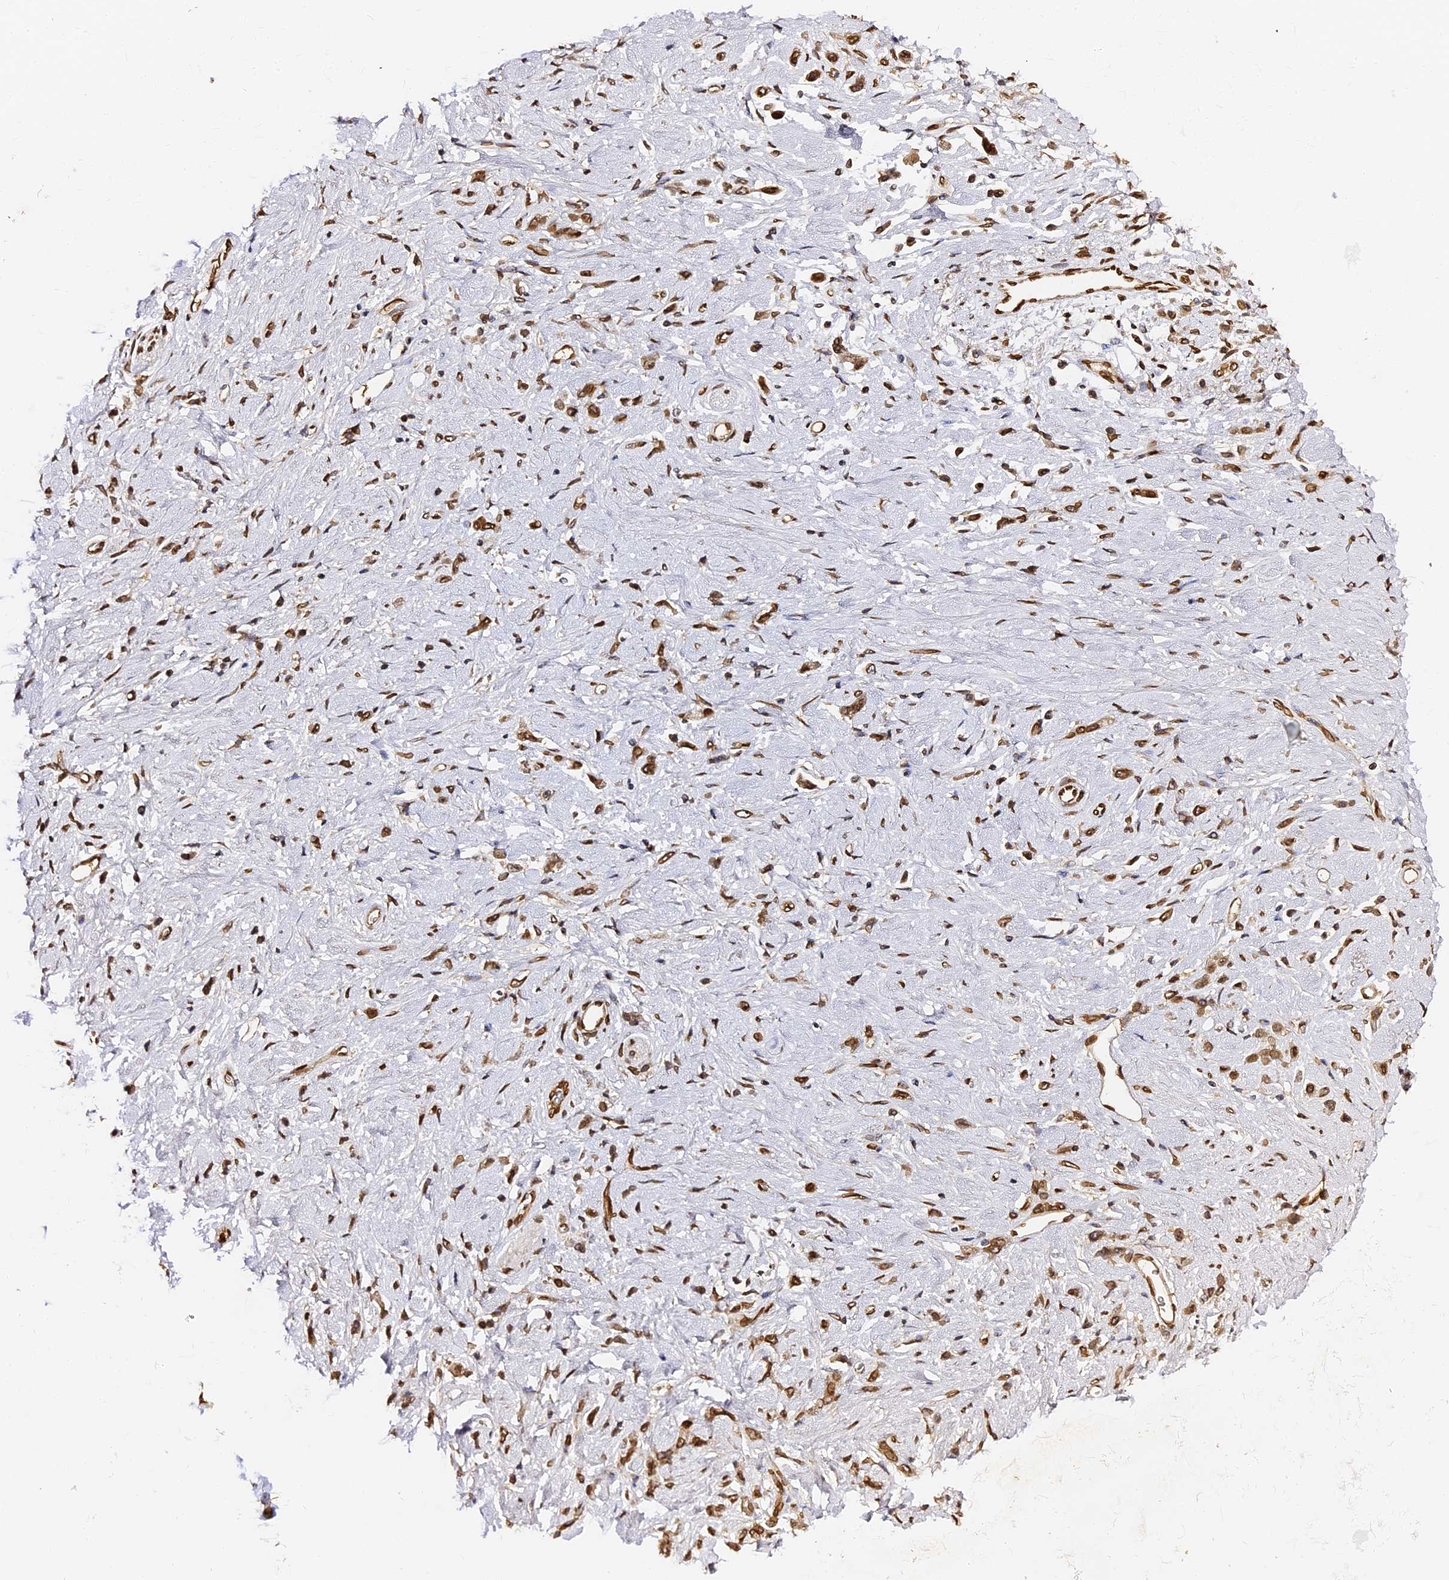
{"staining": {"intensity": "strong", "quantity": ">75%", "location": "cytoplasmic/membranous,nuclear"}, "tissue": "stomach cancer", "cell_type": "Tumor cells", "image_type": "cancer", "snomed": [{"axis": "morphology", "description": "Adenocarcinoma, NOS"}, {"axis": "topography", "description": "Stomach"}], "caption": "Stomach cancer stained with a brown dye displays strong cytoplasmic/membranous and nuclear positive positivity in approximately >75% of tumor cells.", "gene": "ANAPC5", "patient": {"sex": "female", "age": 60}}